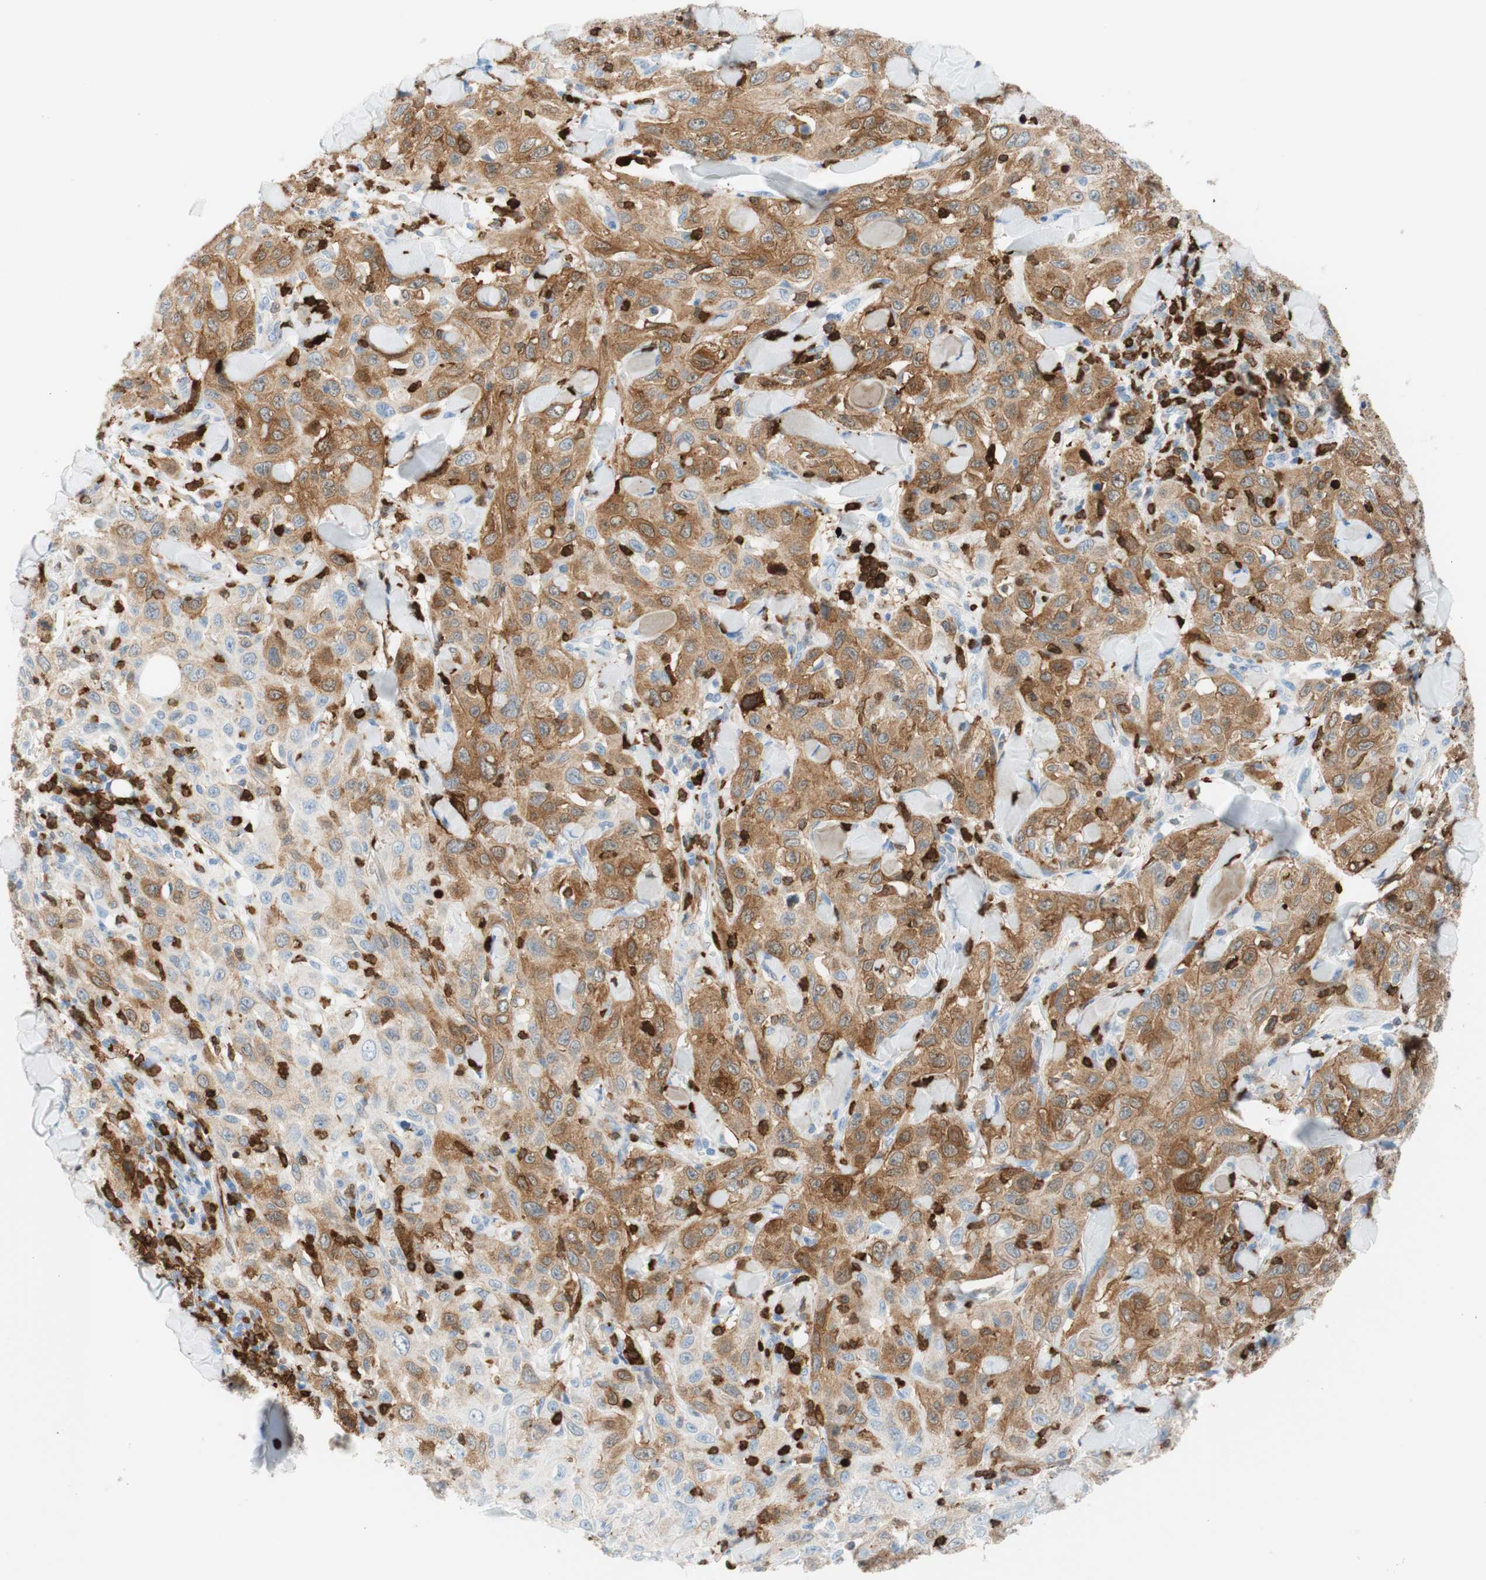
{"staining": {"intensity": "moderate", "quantity": "25%-75%", "location": "cytoplasmic/membranous"}, "tissue": "skin cancer", "cell_type": "Tumor cells", "image_type": "cancer", "snomed": [{"axis": "morphology", "description": "Squamous cell carcinoma, NOS"}, {"axis": "topography", "description": "Skin"}], "caption": "High-magnification brightfield microscopy of squamous cell carcinoma (skin) stained with DAB (brown) and counterstained with hematoxylin (blue). tumor cells exhibit moderate cytoplasmic/membranous positivity is present in approximately25%-75% of cells.", "gene": "STMN1", "patient": {"sex": "female", "age": 88}}